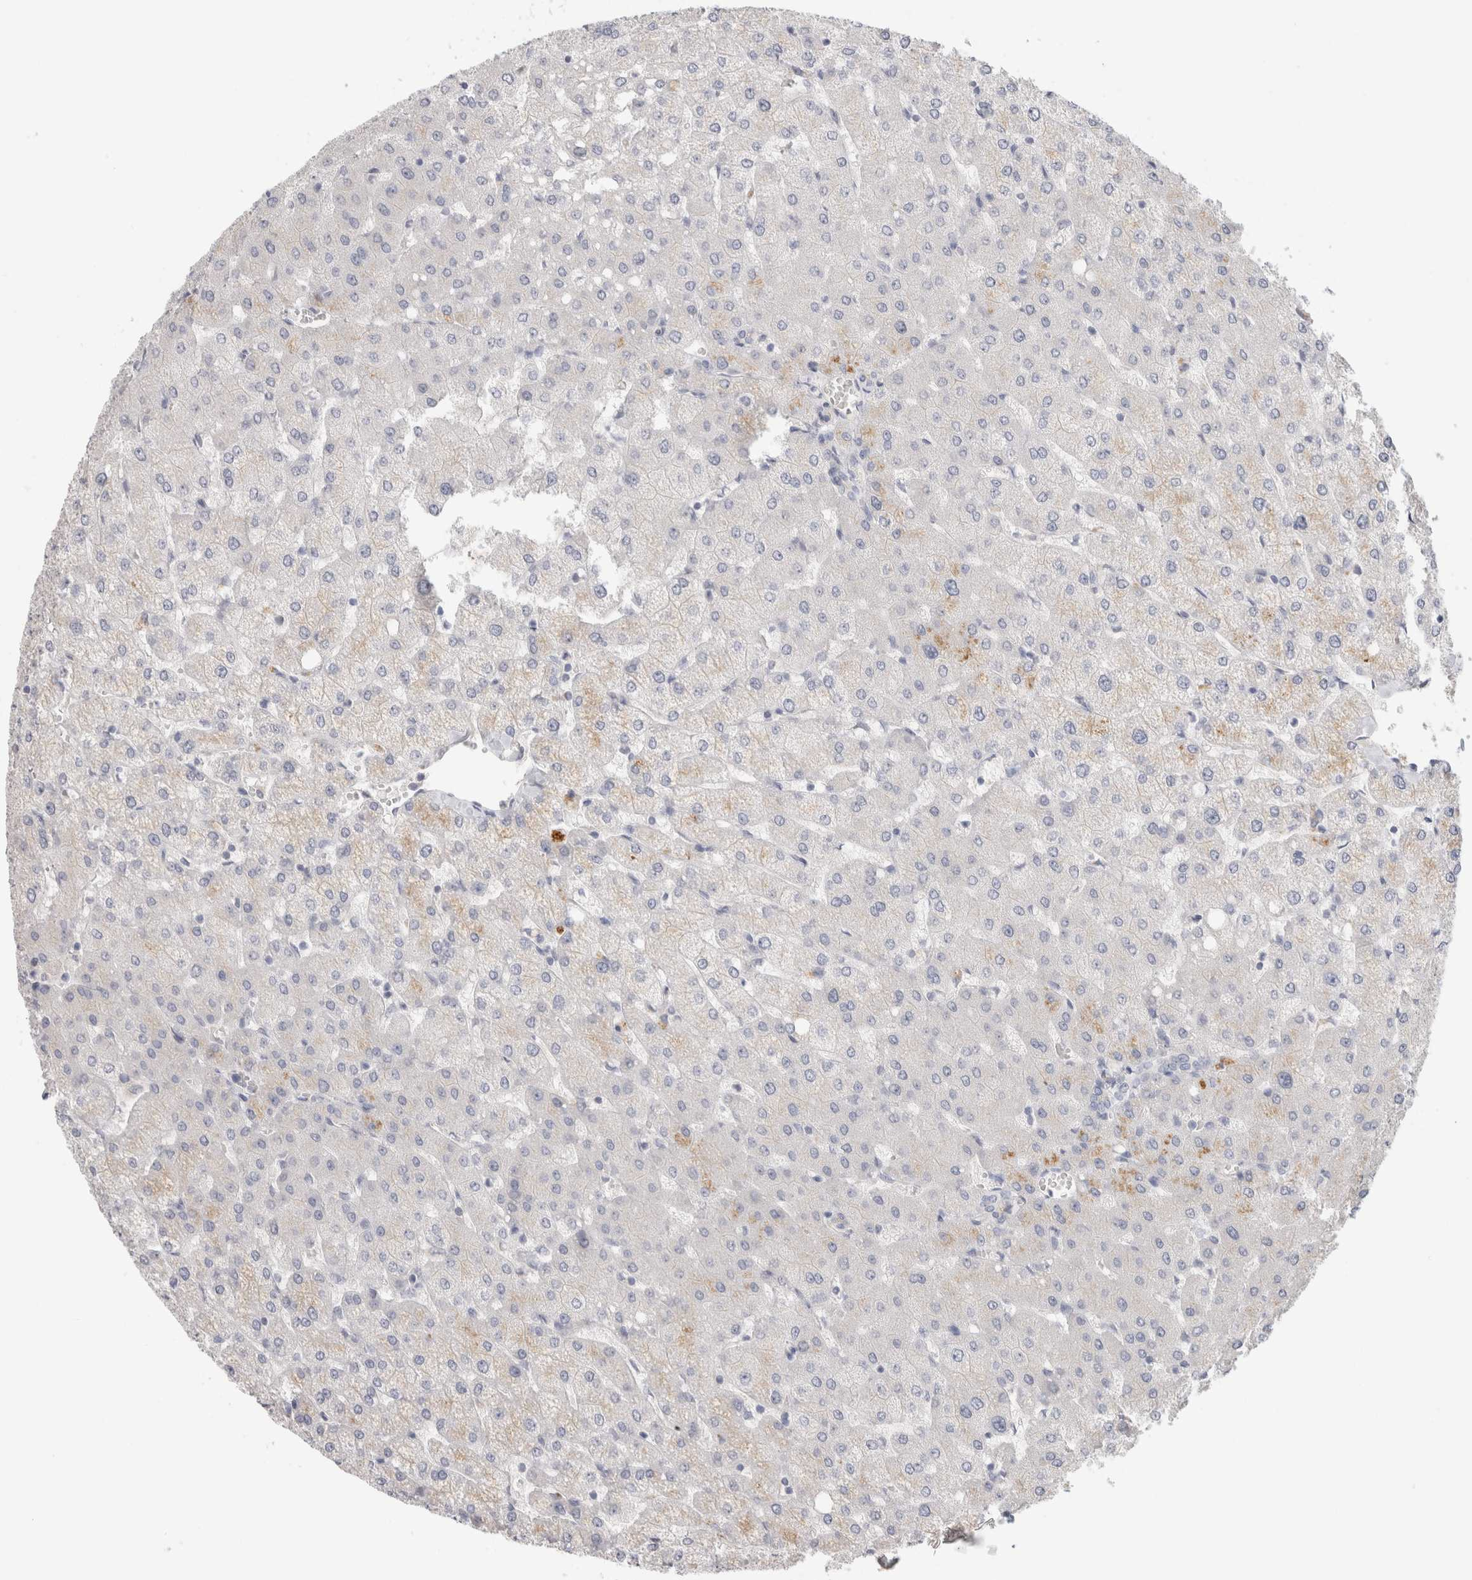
{"staining": {"intensity": "negative", "quantity": "none", "location": "none"}, "tissue": "liver", "cell_type": "Cholangiocytes", "image_type": "normal", "snomed": [{"axis": "morphology", "description": "Normal tissue, NOS"}, {"axis": "topography", "description": "Liver"}], "caption": "Cholangiocytes show no significant protein expression in normal liver. The staining is performed using DAB (3,3'-diaminobenzidine) brown chromogen with nuclei counter-stained in using hematoxylin.", "gene": "AFP", "patient": {"sex": "female", "age": 54}}